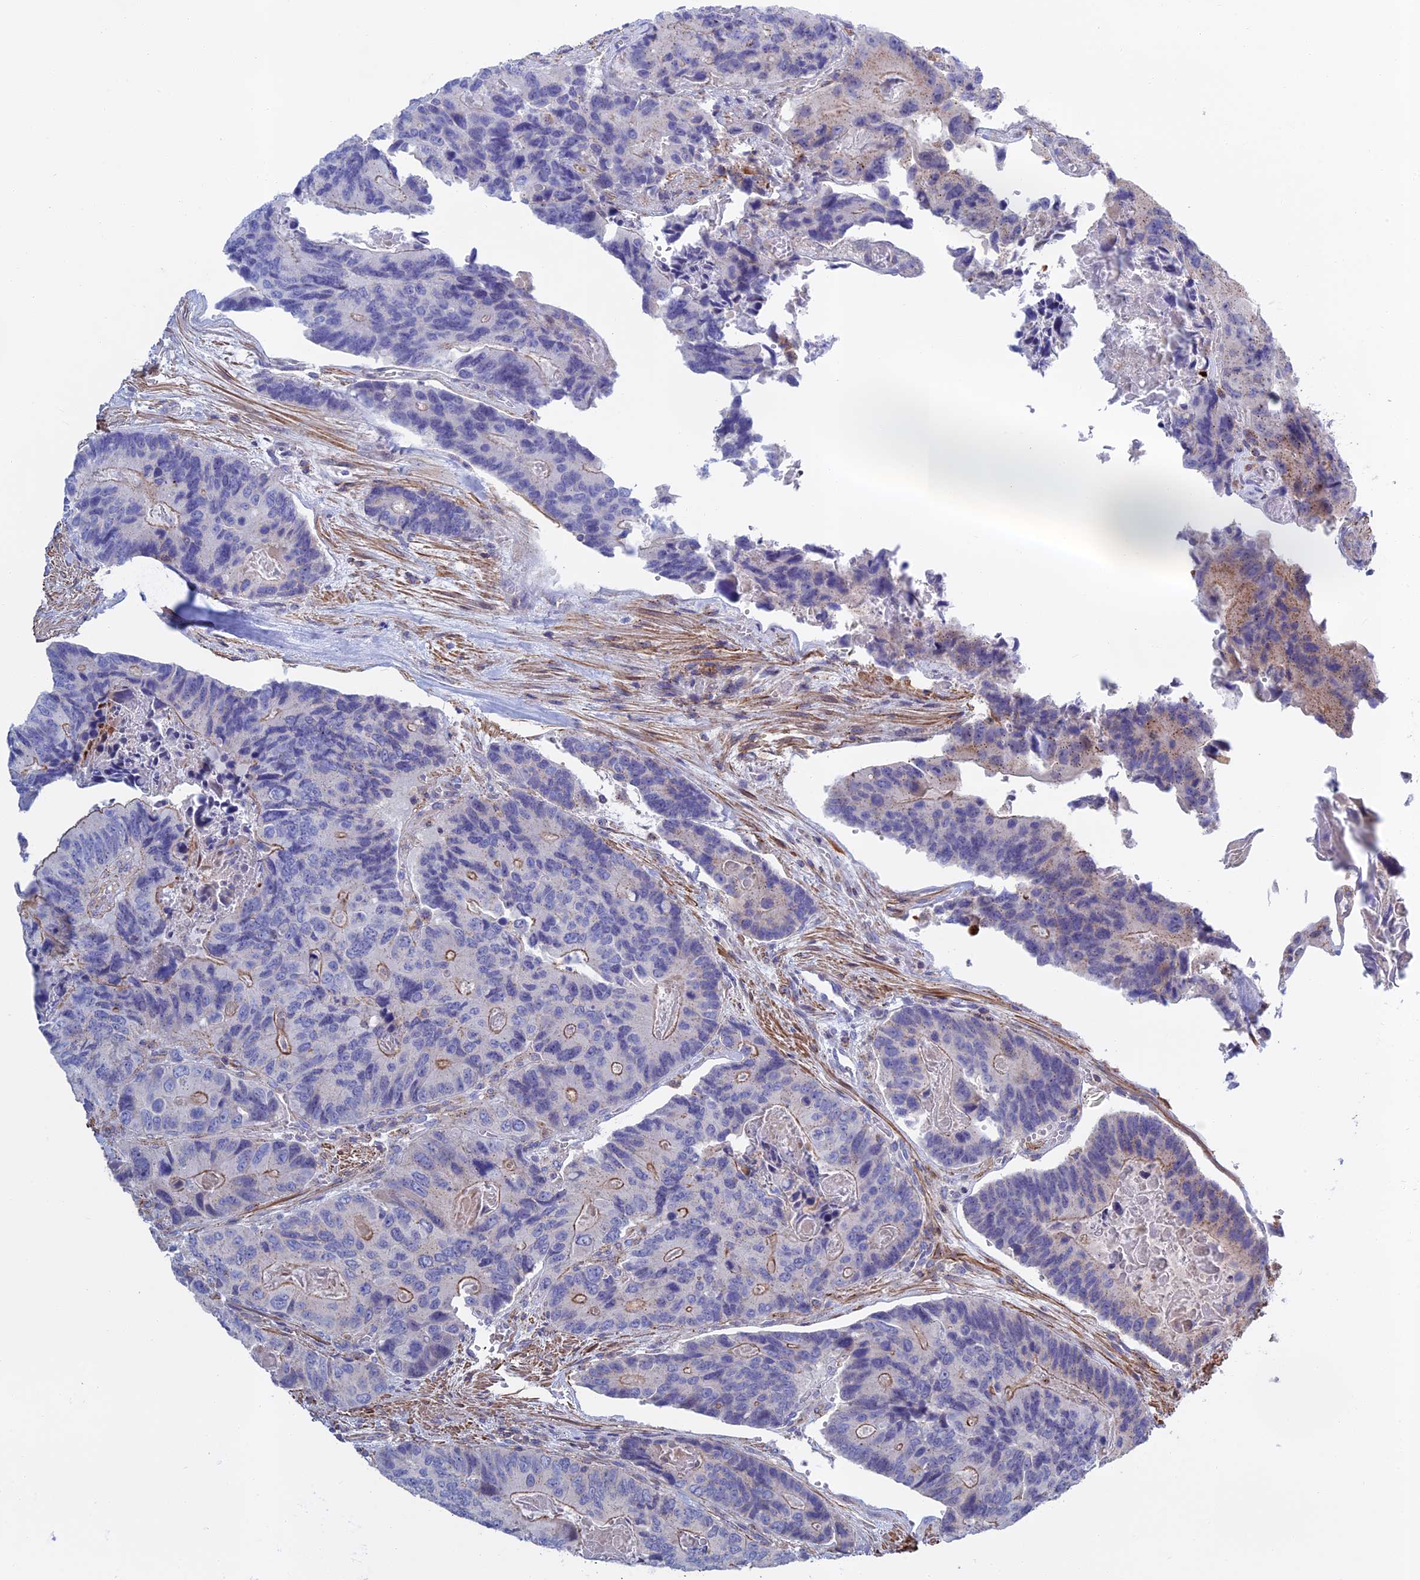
{"staining": {"intensity": "negative", "quantity": "none", "location": "none"}, "tissue": "colorectal cancer", "cell_type": "Tumor cells", "image_type": "cancer", "snomed": [{"axis": "morphology", "description": "Adenocarcinoma, NOS"}, {"axis": "topography", "description": "Colon"}], "caption": "Tumor cells show no significant positivity in adenocarcinoma (colorectal).", "gene": "LYPD5", "patient": {"sex": "male", "age": 84}}